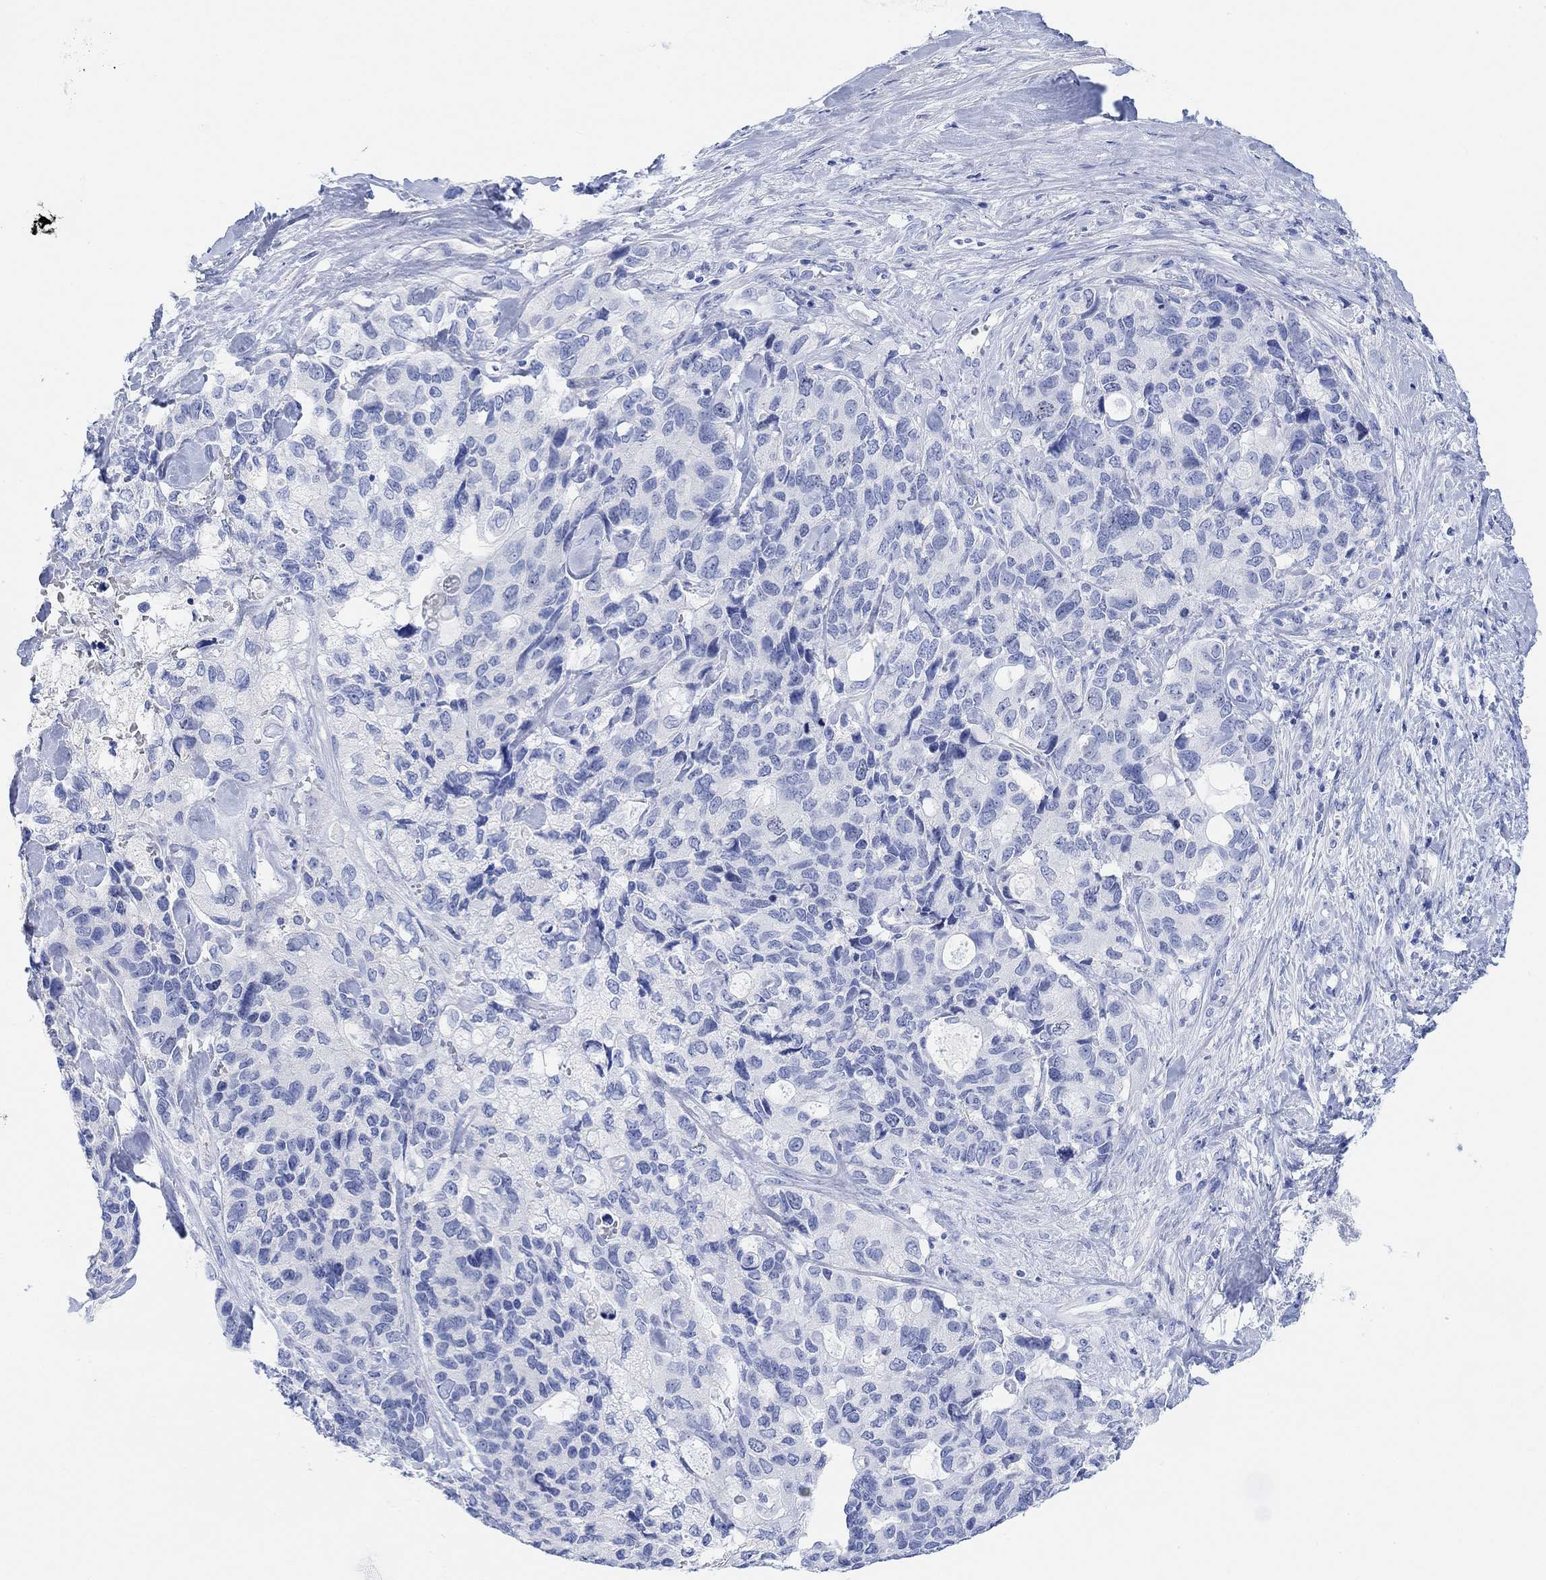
{"staining": {"intensity": "negative", "quantity": "none", "location": "none"}, "tissue": "pancreatic cancer", "cell_type": "Tumor cells", "image_type": "cancer", "snomed": [{"axis": "morphology", "description": "Adenocarcinoma, NOS"}, {"axis": "topography", "description": "Pancreas"}], "caption": "High magnification brightfield microscopy of pancreatic cancer (adenocarcinoma) stained with DAB (brown) and counterstained with hematoxylin (blue): tumor cells show no significant expression.", "gene": "ANKRD33", "patient": {"sex": "female", "age": 56}}